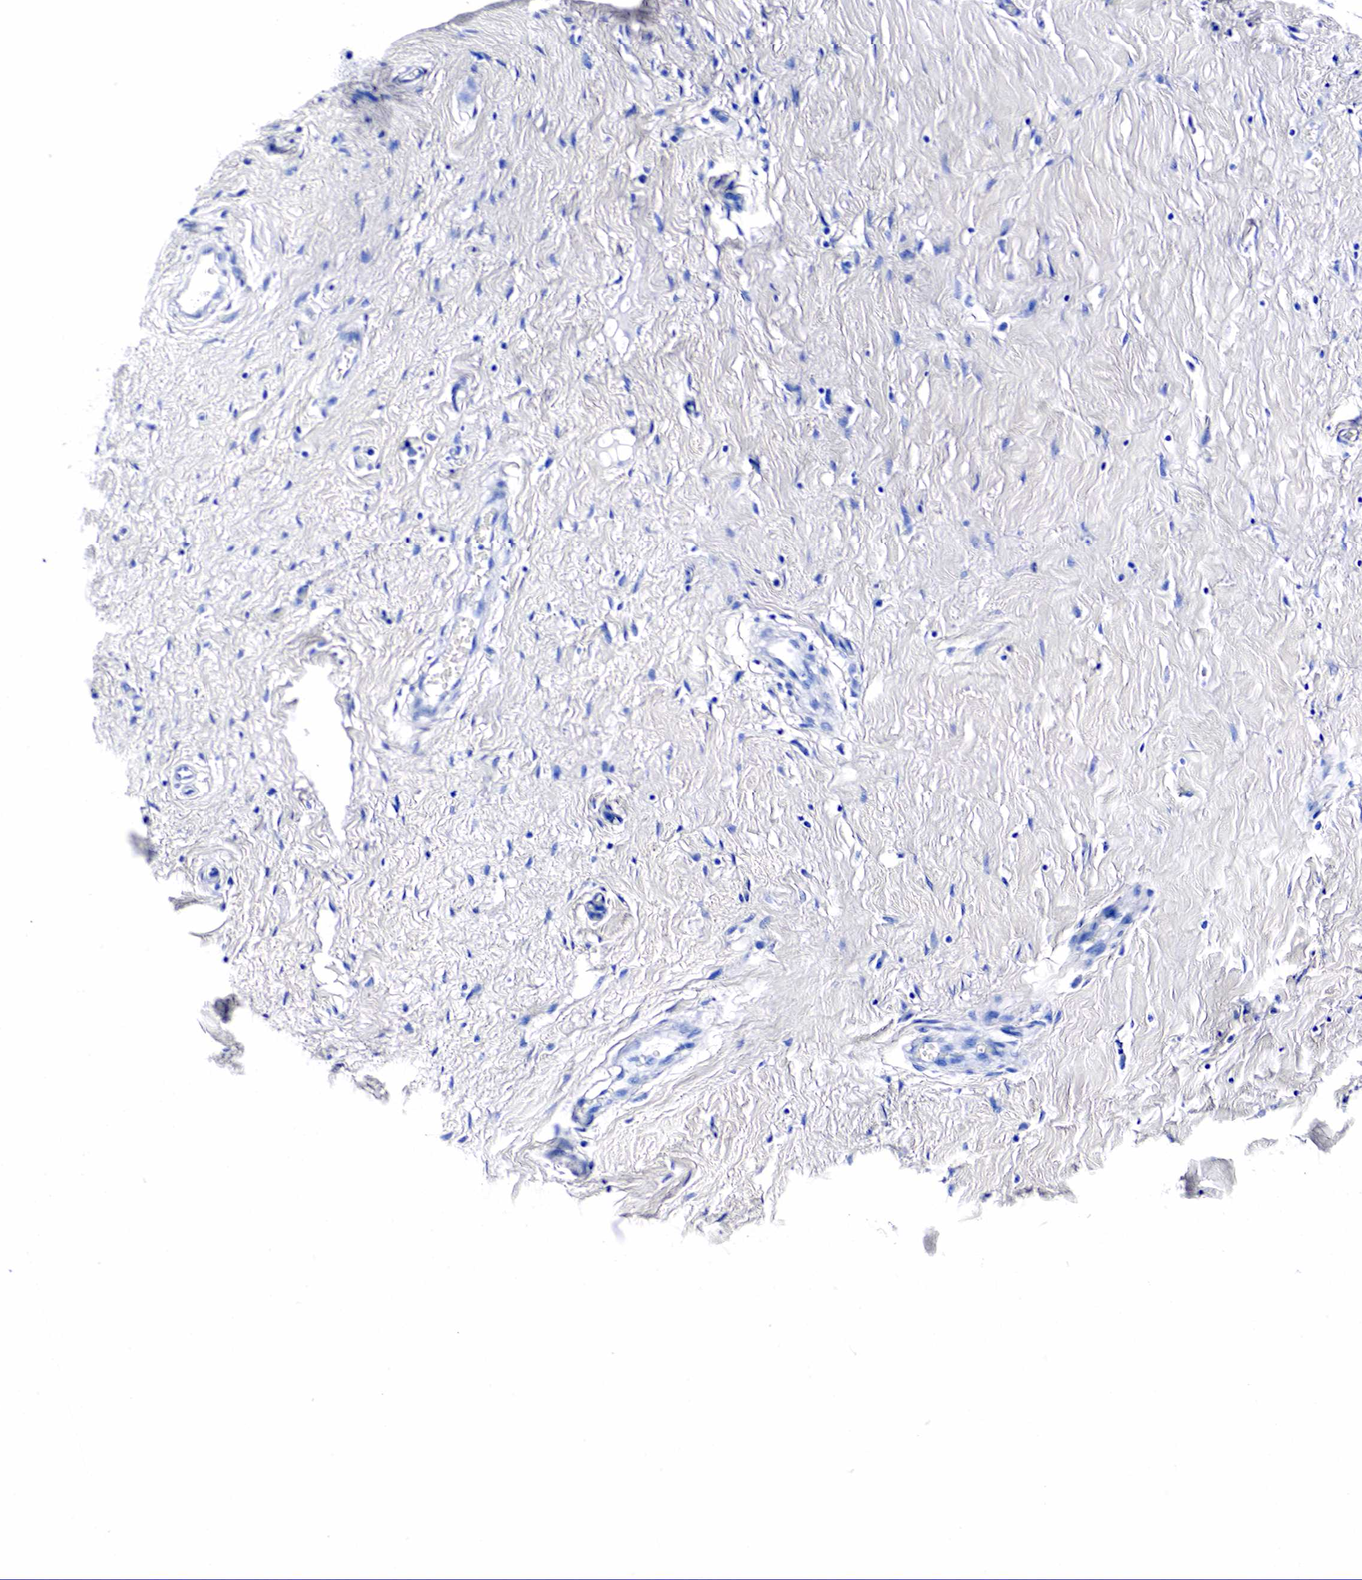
{"staining": {"intensity": "negative", "quantity": "none", "location": "none"}, "tissue": "cervix", "cell_type": "Glandular cells", "image_type": "normal", "snomed": [{"axis": "morphology", "description": "Normal tissue, NOS"}, {"axis": "topography", "description": "Cervix"}], "caption": "There is no significant staining in glandular cells of cervix. The staining was performed using DAB (3,3'-diaminobenzidine) to visualize the protein expression in brown, while the nuclei were stained in blue with hematoxylin (Magnification: 20x).", "gene": "GAST", "patient": {"sex": "female", "age": 53}}